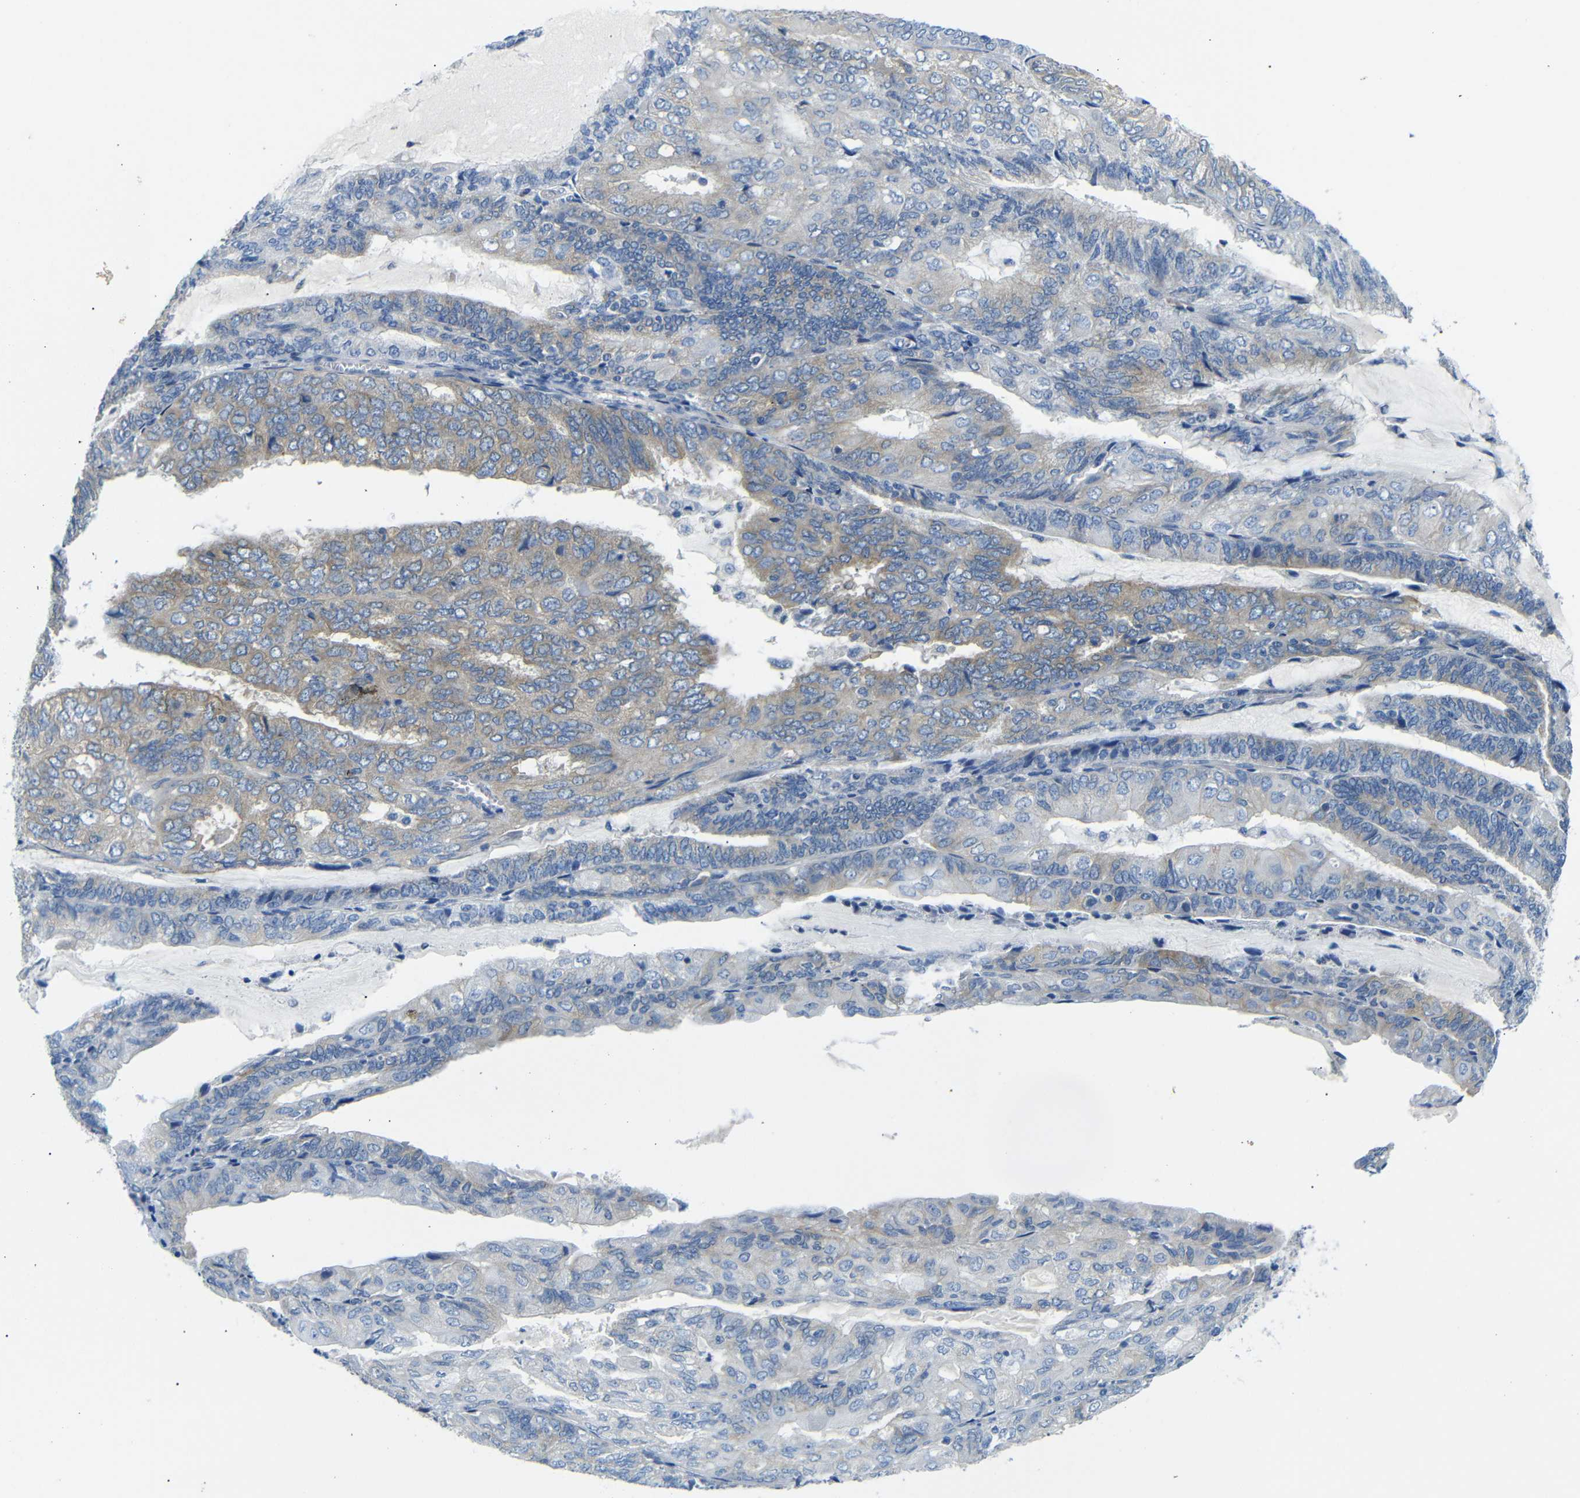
{"staining": {"intensity": "weak", "quantity": "25%-75%", "location": "cytoplasmic/membranous"}, "tissue": "endometrial cancer", "cell_type": "Tumor cells", "image_type": "cancer", "snomed": [{"axis": "morphology", "description": "Adenocarcinoma, NOS"}, {"axis": "topography", "description": "Endometrium"}], "caption": "Tumor cells display weak cytoplasmic/membranous positivity in approximately 25%-75% of cells in adenocarcinoma (endometrial).", "gene": "DCP1A", "patient": {"sex": "female", "age": 81}}